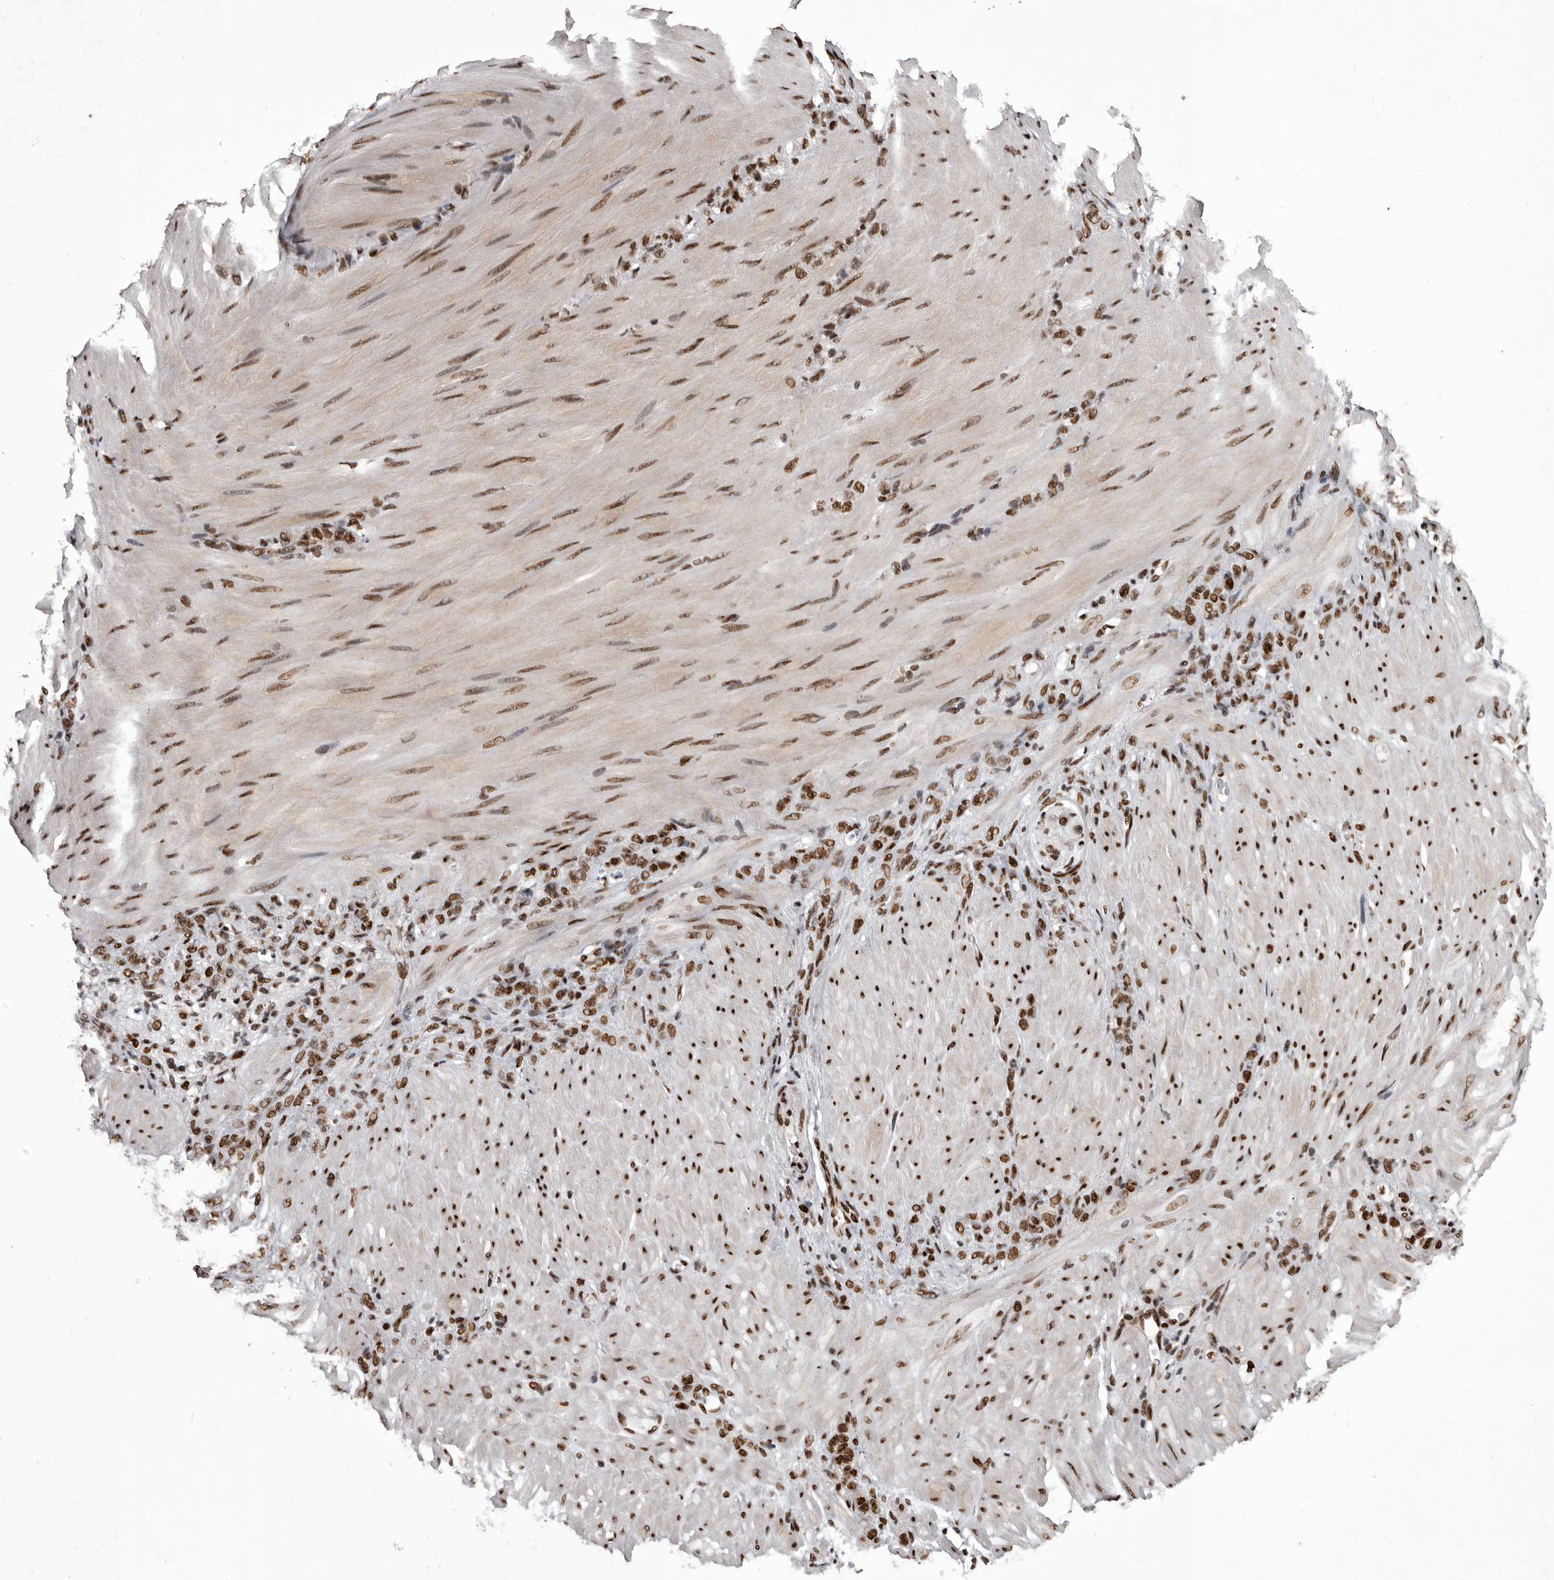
{"staining": {"intensity": "moderate", "quantity": ">75%", "location": "nuclear"}, "tissue": "stomach cancer", "cell_type": "Tumor cells", "image_type": "cancer", "snomed": [{"axis": "morphology", "description": "Normal tissue, NOS"}, {"axis": "morphology", "description": "Adenocarcinoma, NOS"}, {"axis": "topography", "description": "Stomach"}], "caption": "Protein positivity by immunohistochemistry (IHC) reveals moderate nuclear expression in approximately >75% of tumor cells in stomach cancer. The protein is stained brown, and the nuclei are stained in blue (DAB (3,3'-diaminobenzidine) IHC with brightfield microscopy, high magnification).", "gene": "NUMA1", "patient": {"sex": "male", "age": 82}}